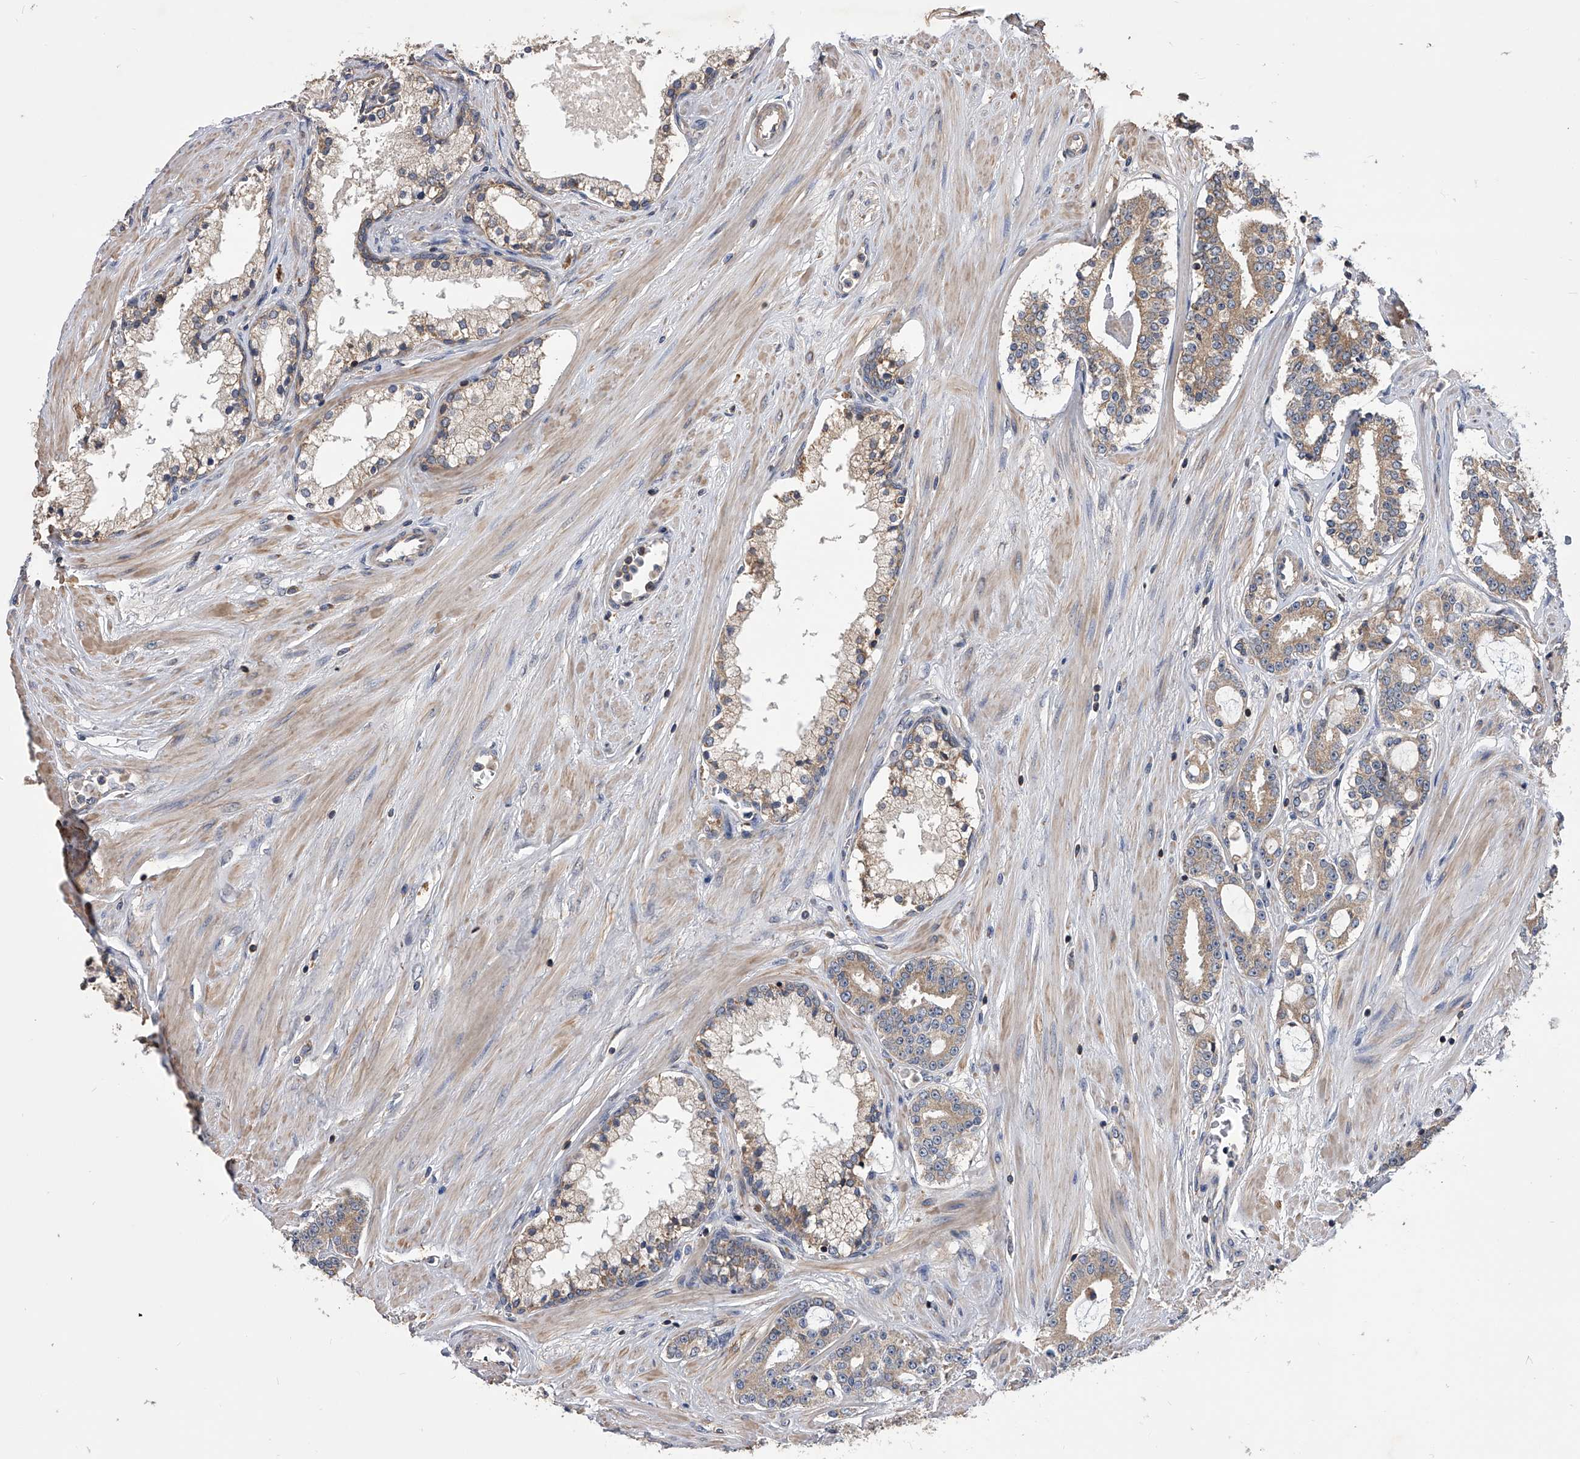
{"staining": {"intensity": "moderate", "quantity": ">75%", "location": "cytoplasmic/membranous"}, "tissue": "prostate cancer", "cell_type": "Tumor cells", "image_type": "cancer", "snomed": [{"axis": "morphology", "description": "Adenocarcinoma, High grade"}, {"axis": "topography", "description": "Prostate"}], "caption": "An image showing moderate cytoplasmic/membranous expression in about >75% of tumor cells in prostate cancer, as visualized by brown immunohistochemical staining.", "gene": "CUL7", "patient": {"sex": "male", "age": 58}}